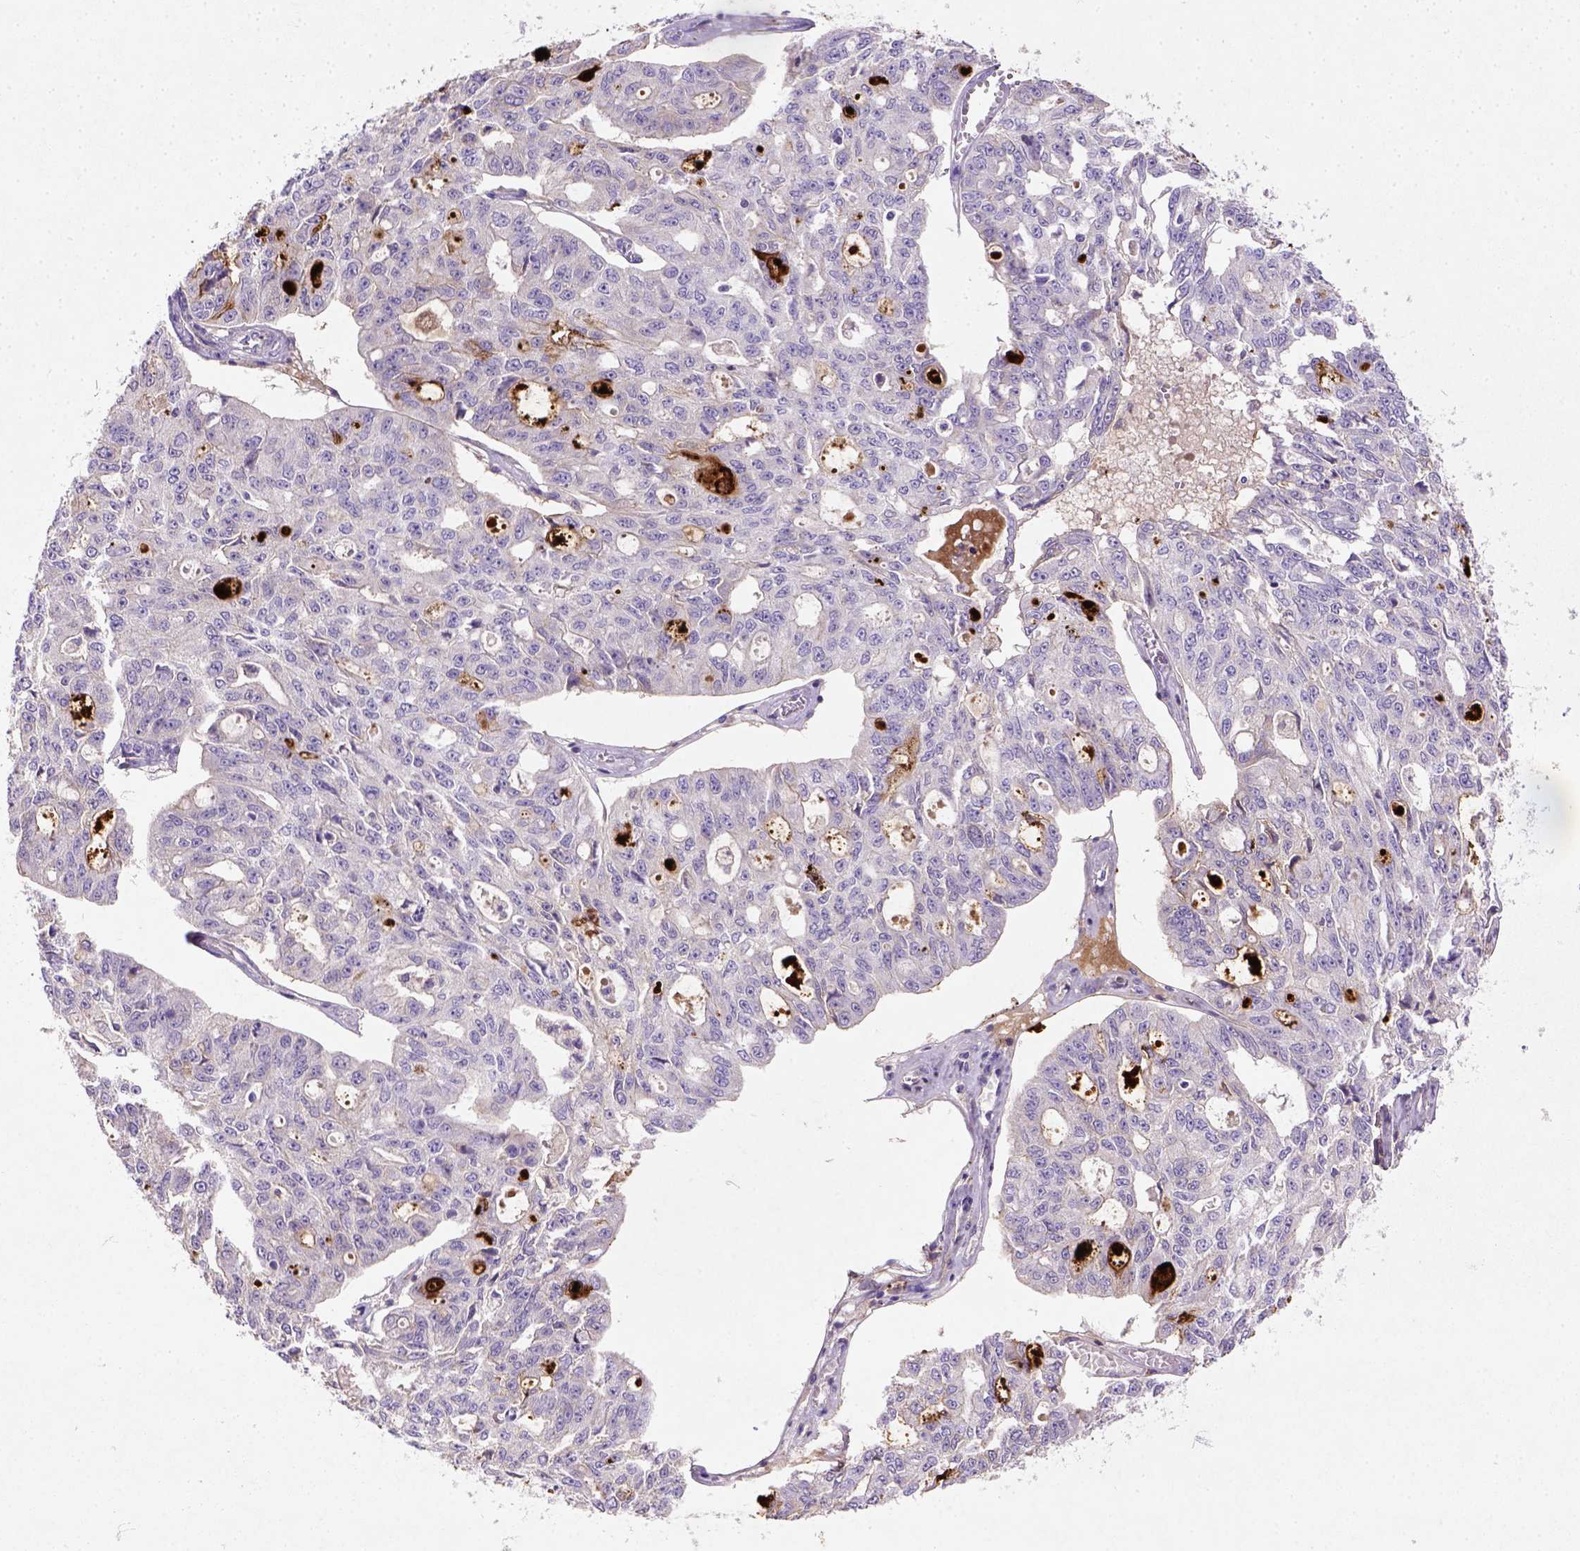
{"staining": {"intensity": "negative", "quantity": "none", "location": "none"}, "tissue": "ovarian cancer", "cell_type": "Tumor cells", "image_type": "cancer", "snomed": [{"axis": "morphology", "description": "Carcinoma, endometroid"}, {"axis": "topography", "description": "Ovary"}], "caption": "Immunohistochemistry (IHC) histopathology image of neoplastic tissue: ovarian cancer stained with DAB (3,3'-diaminobenzidine) shows no significant protein expression in tumor cells.", "gene": "NUDT2", "patient": {"sex": "female", "age": 65}}